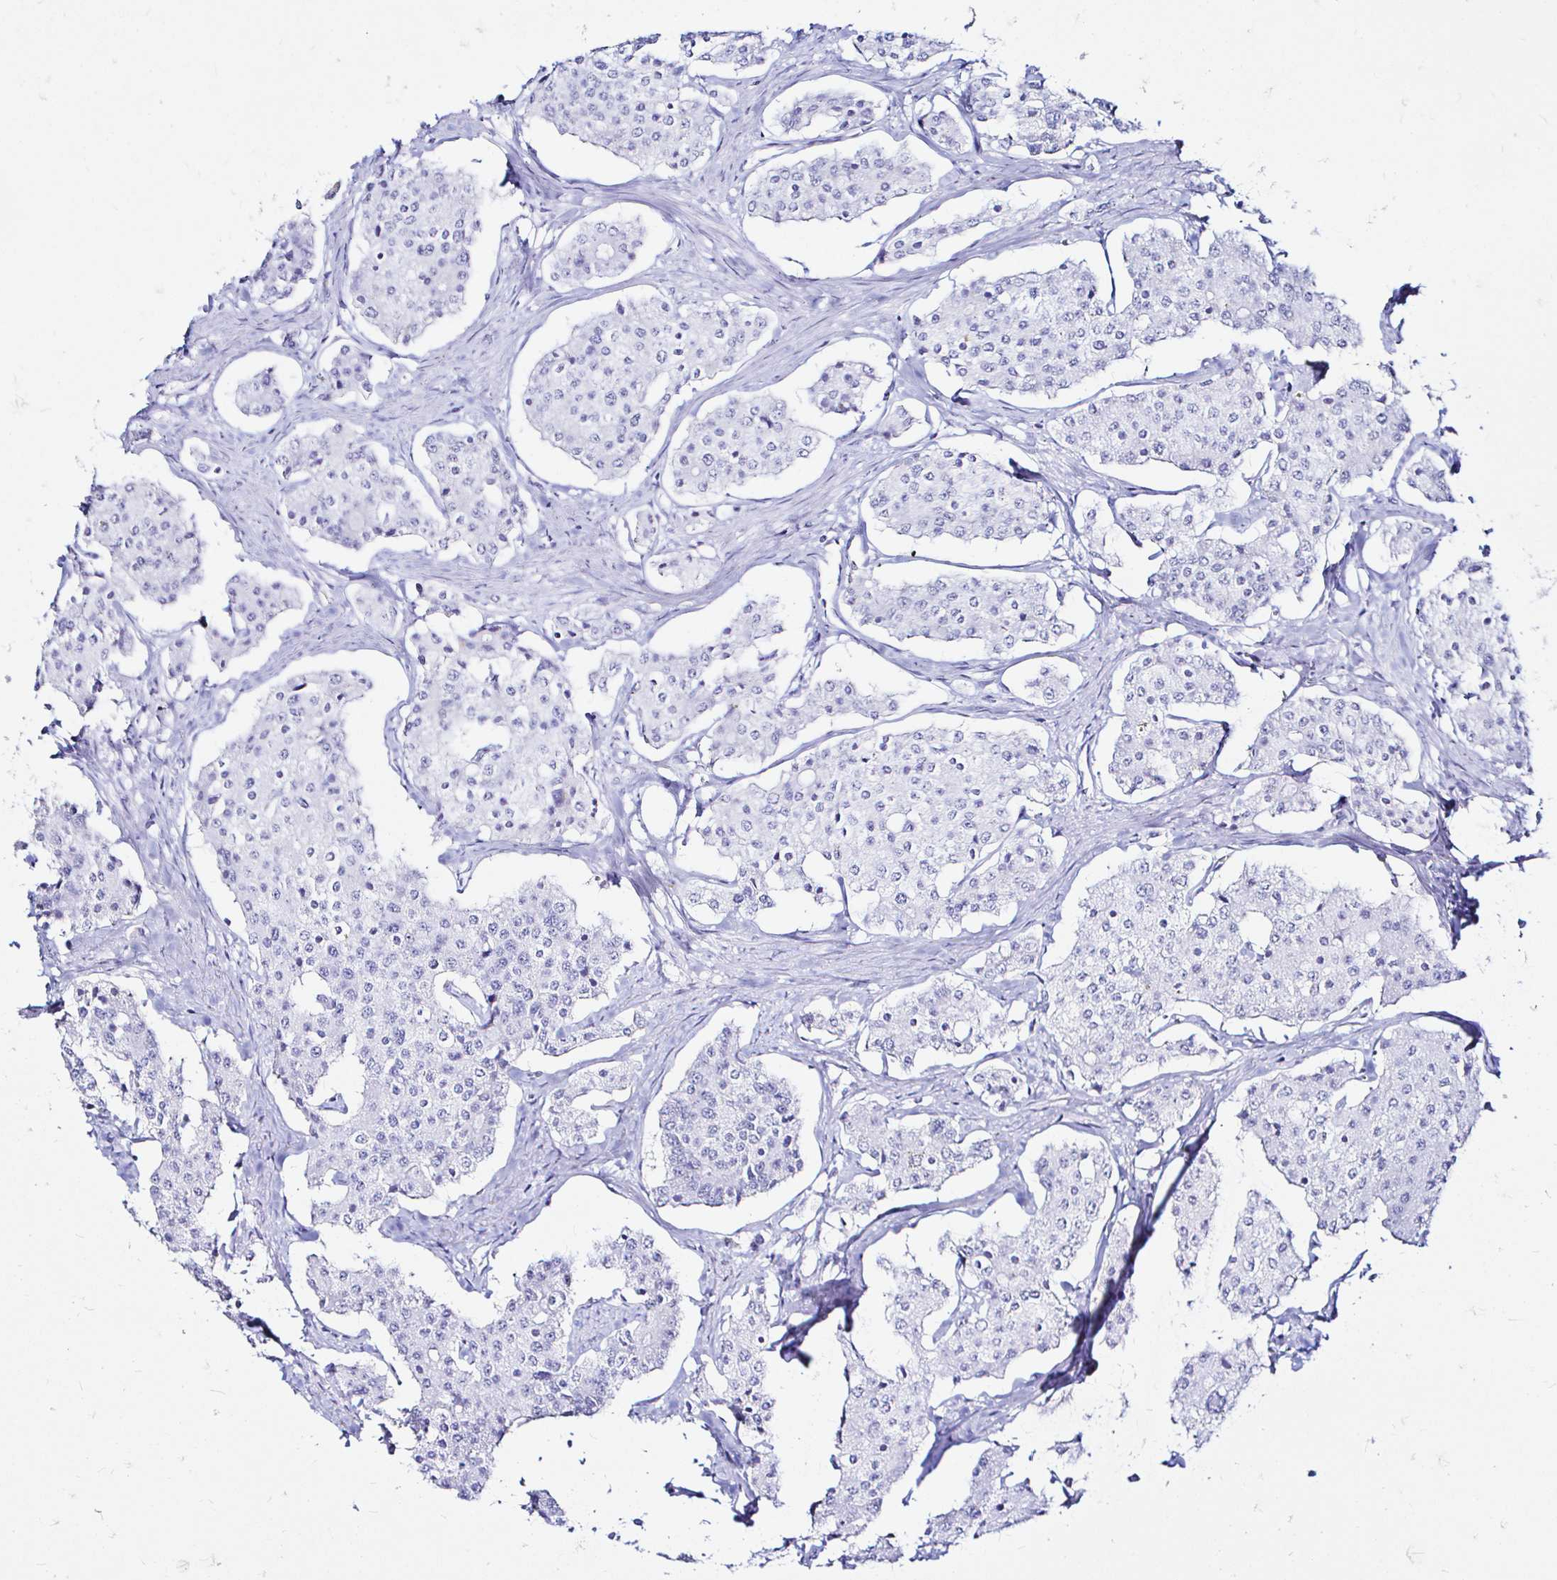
{"staining": {"intensity": "negative", "quantity": "none", "location": "none"}, "tissue": "carcinoid", "cell_type": "Tumor cells", "image_type": "cancer", "snomed": [{"axis": "morphology", "description": "Carcinoid, malignant, NOS"}, {"axis": "topography", "description": "Small intestine"}], "caption": "Photomicrograph shows no protein expression in tumor cells of malignant carcinoid tissue.", "gene": "ZNF432", "patient": {"sex": "female", "age": 65}}